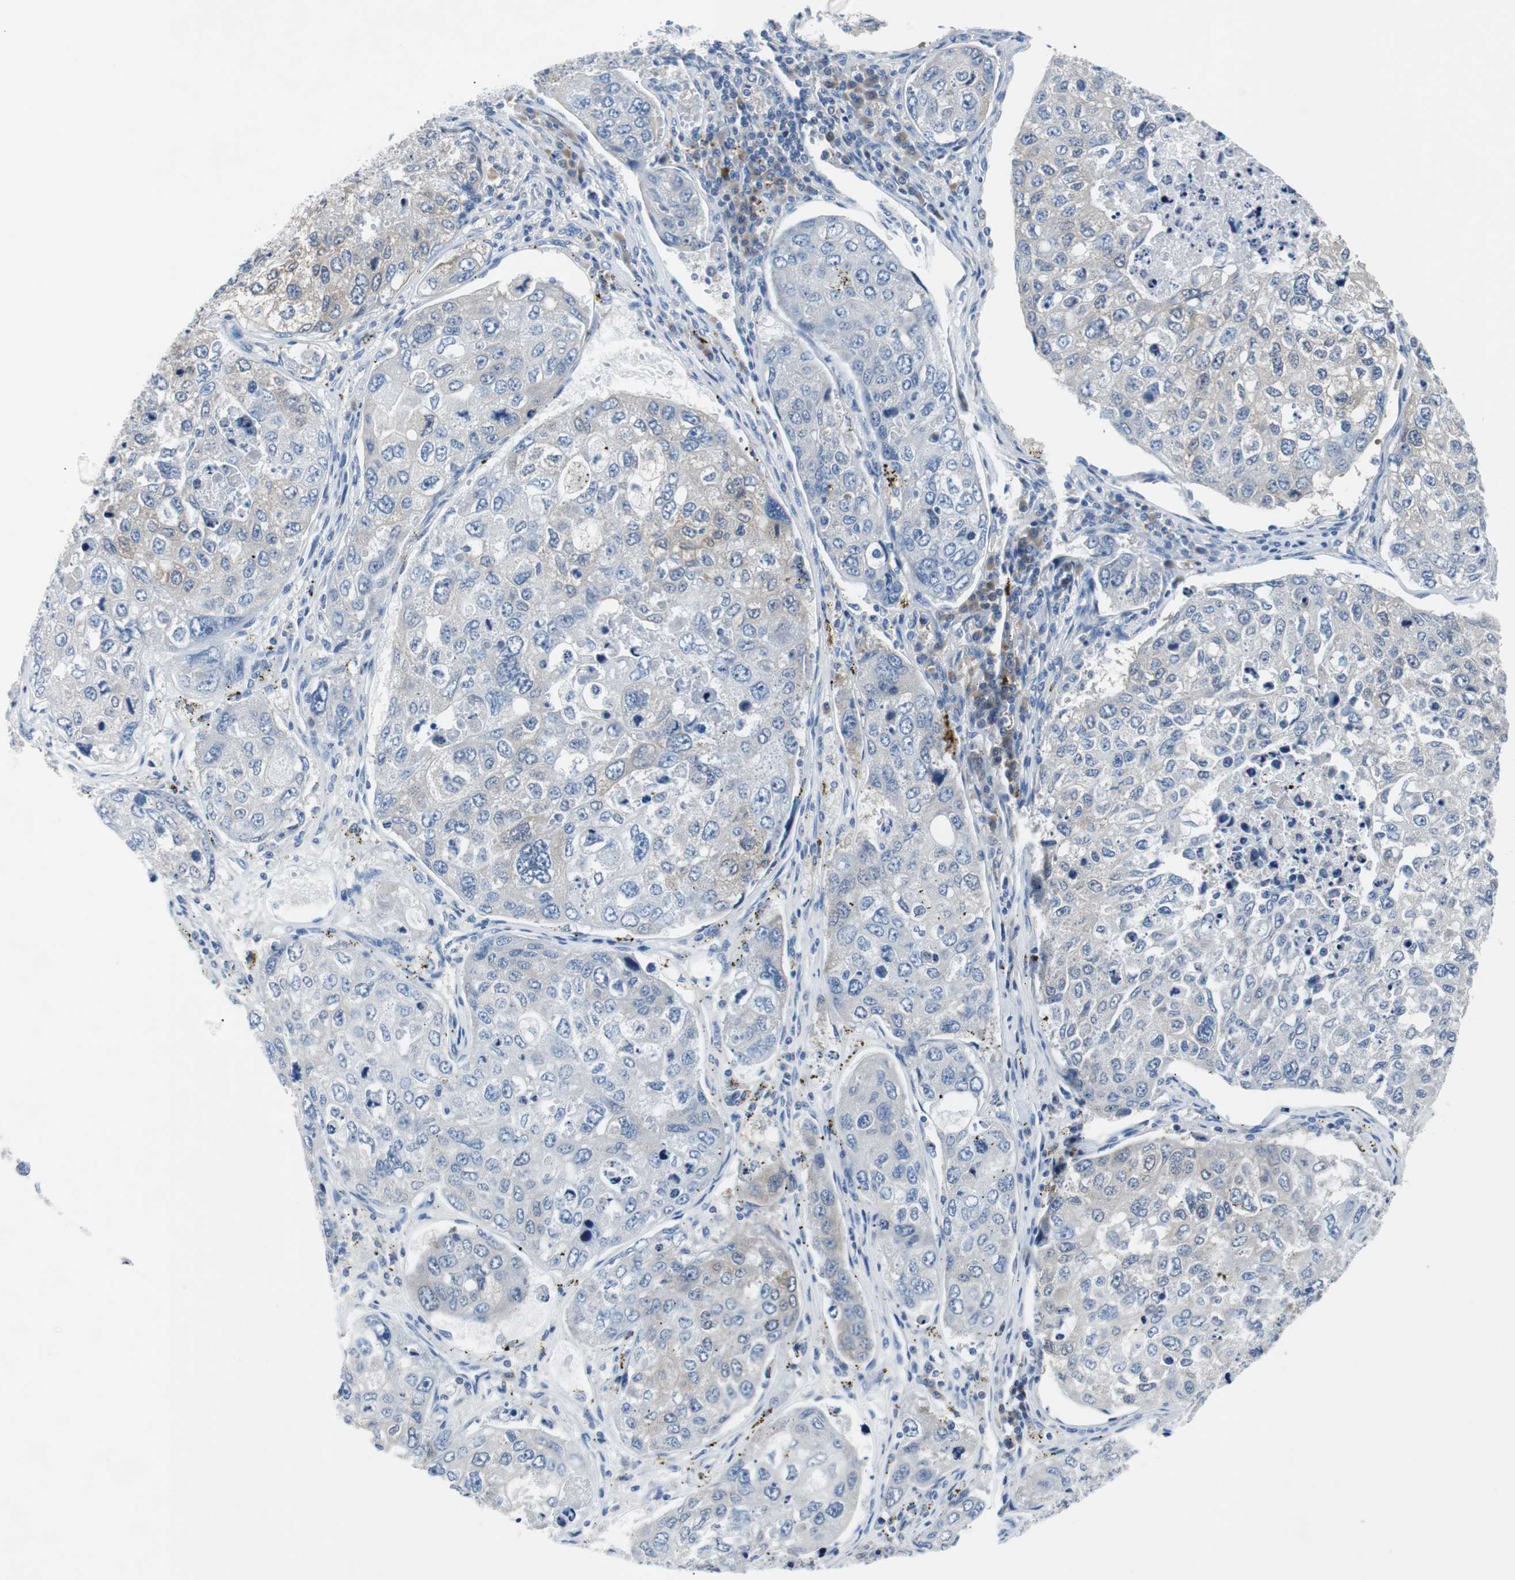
{"staining": {"intensity": "weak", "quantity": ">75%", "location": "cytoplasmic/membranous"}, "tissue": "urothelial cancer", "cell_type": "Tumor cells", "image_type": "cancer", "snomed": [{"axis": "morphology", "description": "Urothelial carcinoma, High grade"}, {"axis": "topography", "description": "Lymph node"}, {"axis": "topography", "description": "Urinary bladder"}], "caption": "High-grade urothelial carcinoma stained for a protein (brown) displays weak cytoplasmic/membranous positive staining in about >75% of tumor cells.", "gene": "EEF2K", "patient": {"sex": "male", "age": 51}}